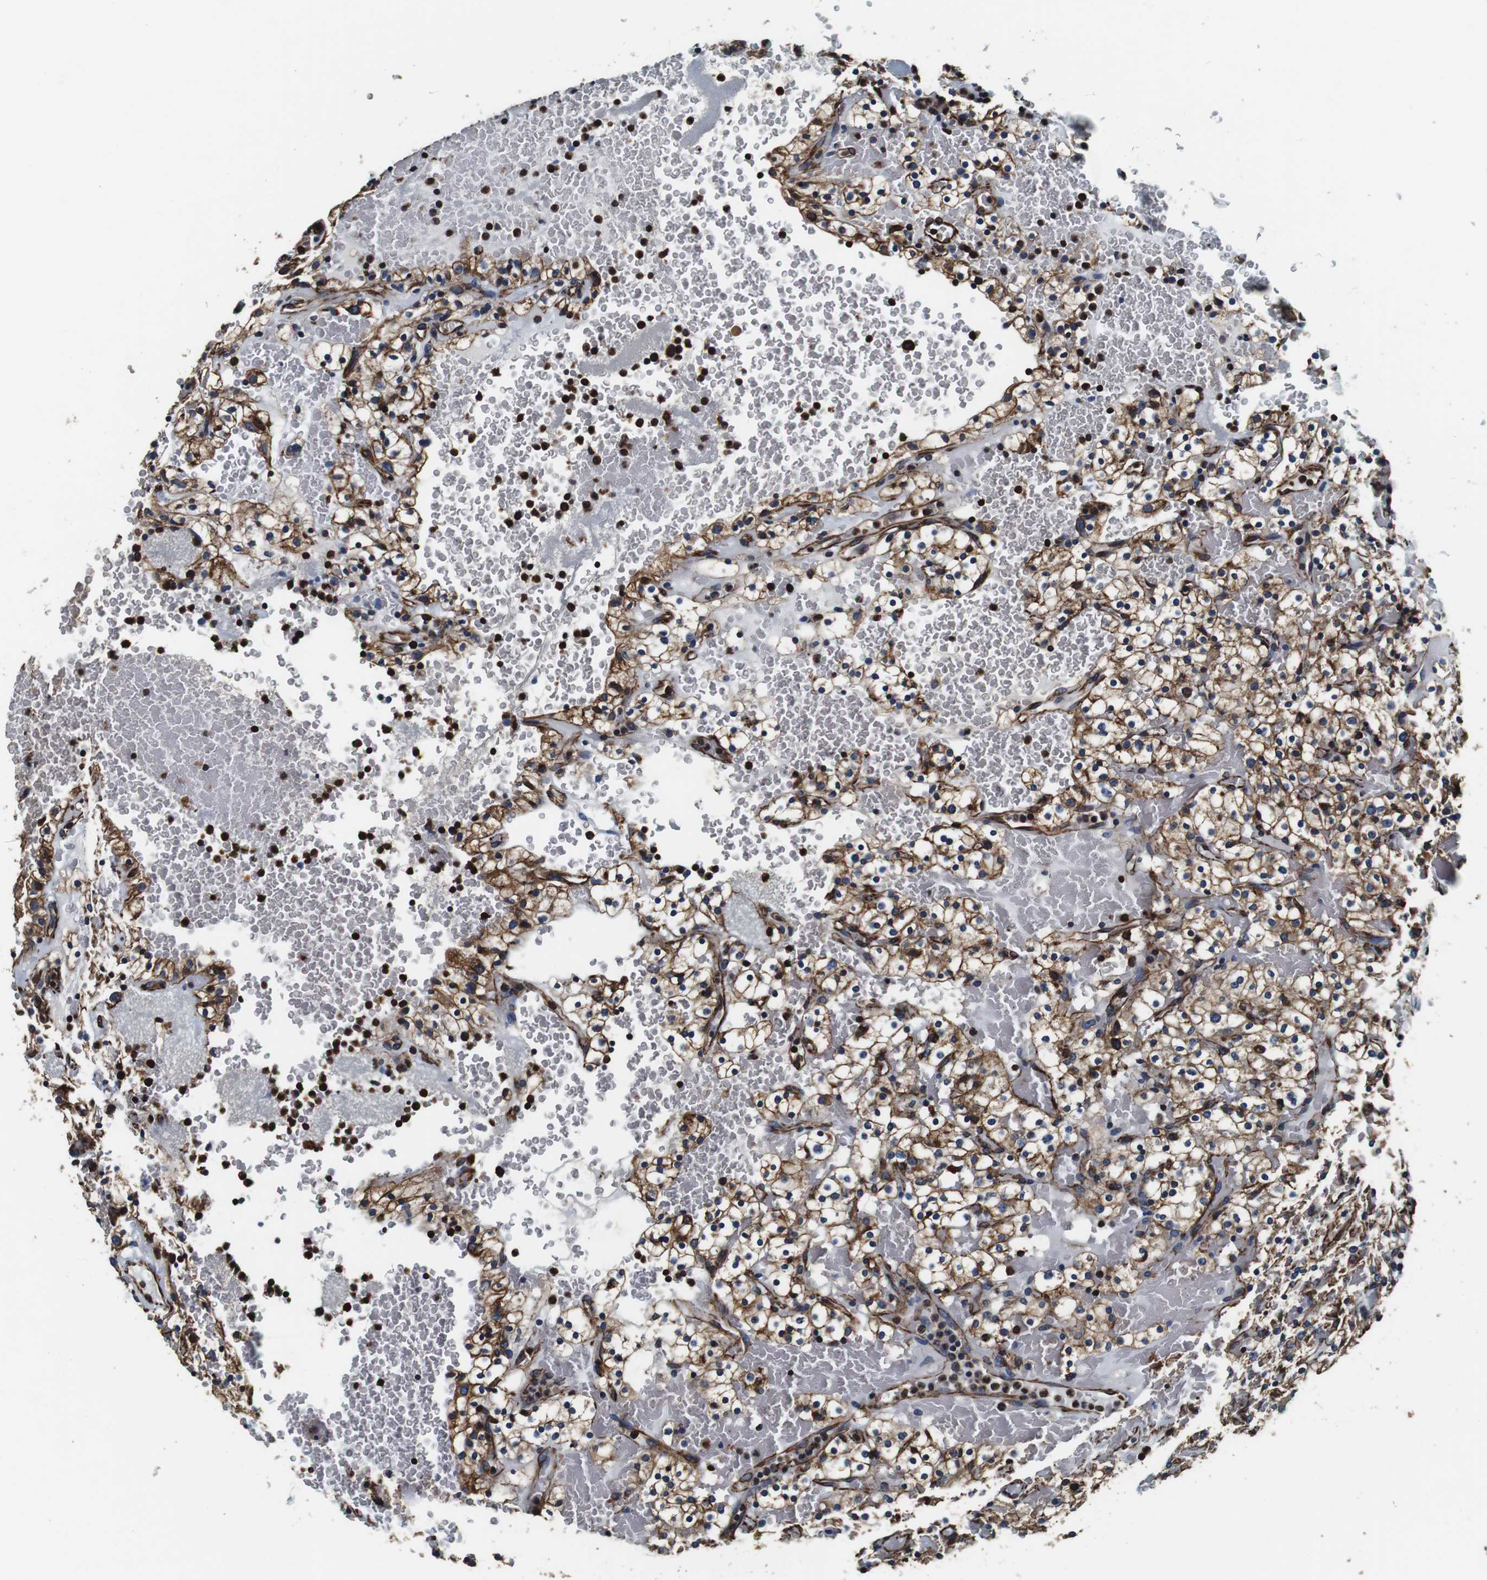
{"staining": {"intensity": "moderate", "quantity": ">75%", "location": "cytoplasmic/membranous"}, "tissue": "renal cancer", "cell_type": "Tumor cells", "image_type": "cancer", "snomed": [{"axis": "morphology", "description": "Normal tissue, NOS"}, {"axis": "morphology", "description": "Adenocarcinoma, NOS"}, {"axis": "topography", "description": "Kidney"}], "caption": "Brown immunohistochemical staining in adenocarcinoma (renal) shows moderate cytoplasmic/membranous expression in about >75% of tumor cells.", "gene": "GJE1", "patient": {"sex": "female", "age": 72}}